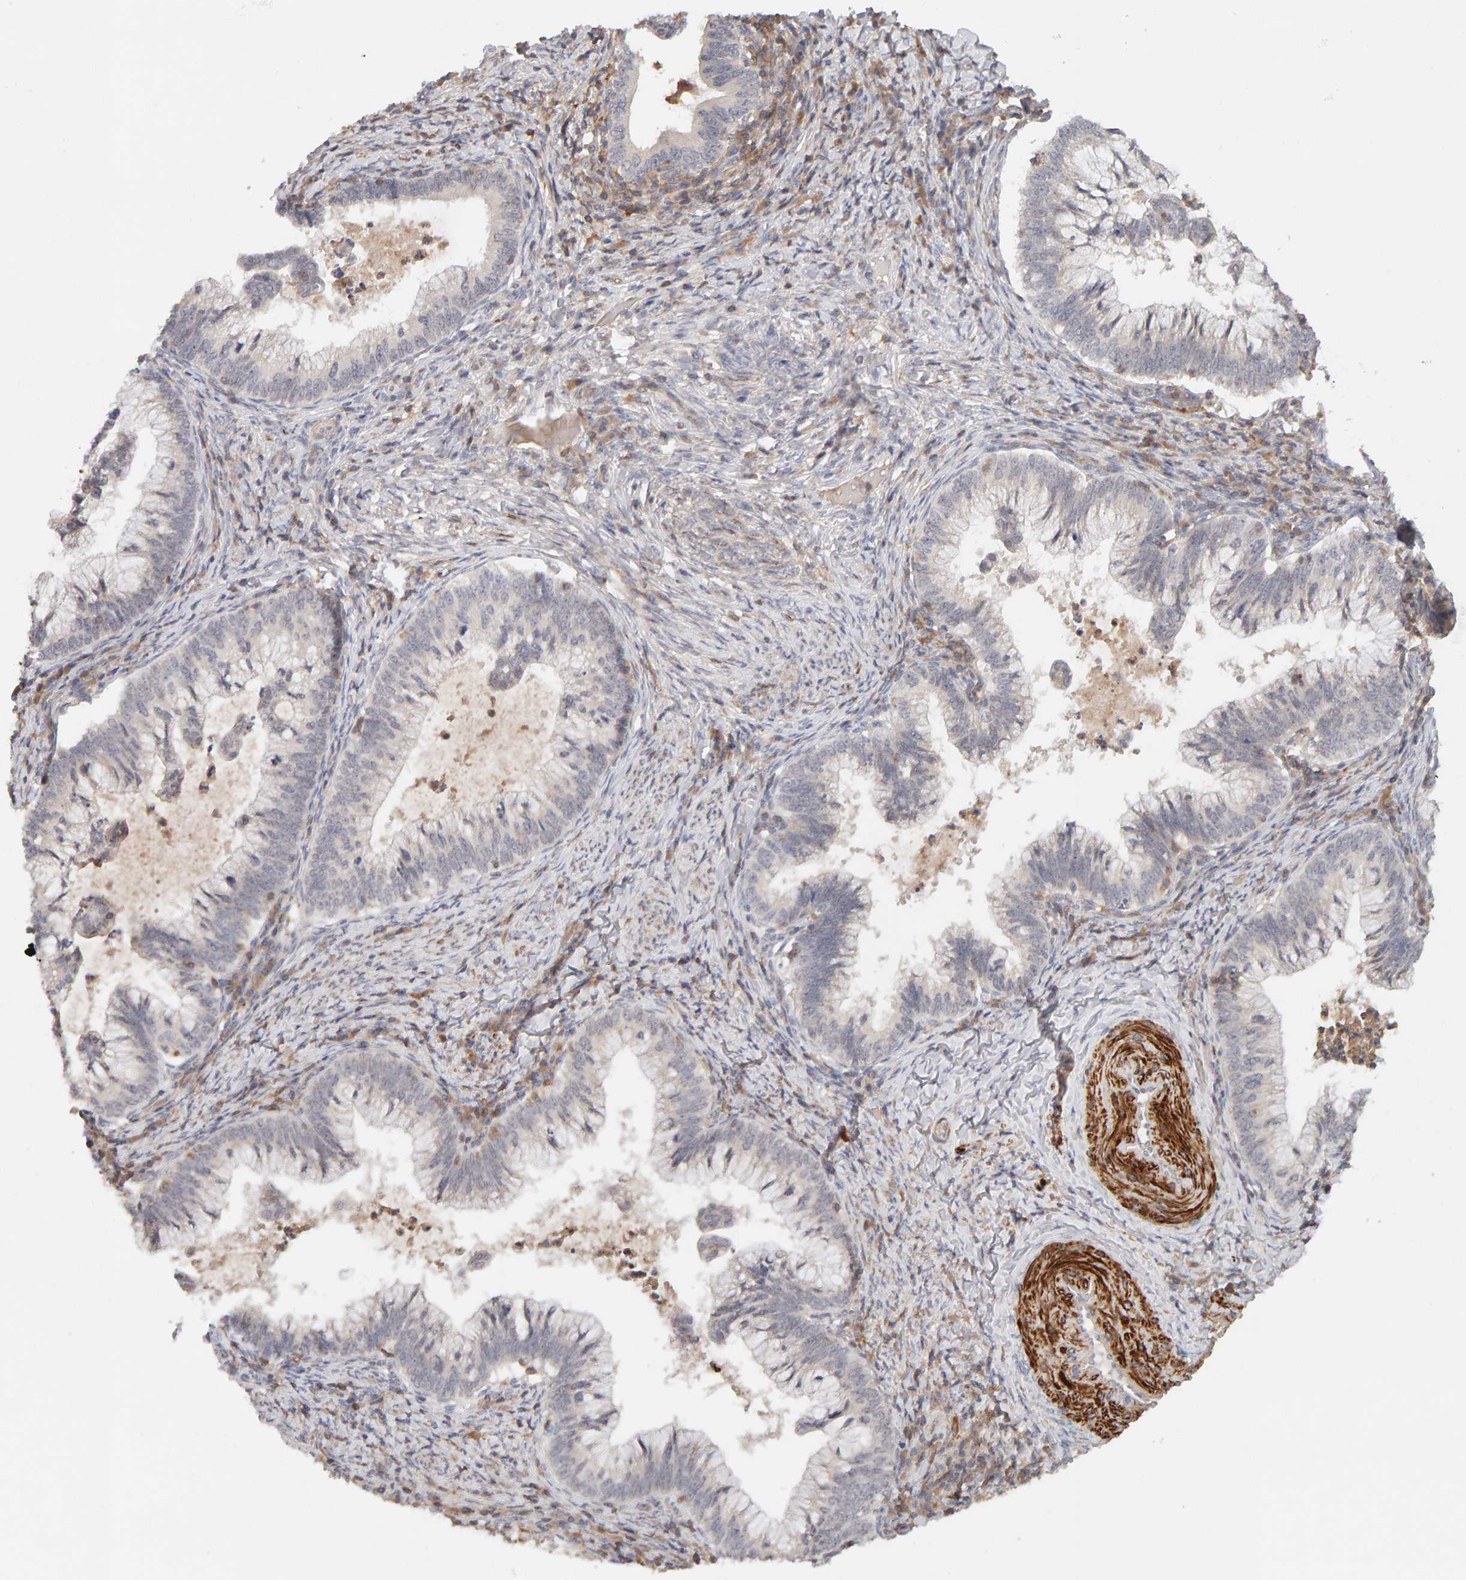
{"staining": {"intensity": "negative", "quantity": "none", "location": "none"}, "tissue": "cervical cancer", "cell_type": "Tumor cells", "image_type": "cancer", "snomed": [{"axis": "morphology", "description": "Adenocarcinoma, NOS"}, {"axis": "topography", "description": "Cervix"}], "caption": "Tumor cells are negative for brown protein staining in adenocarcinoma (cervical). (DAB (3,3'-diaminobenzidine) immunohistochemistry with hematoxylin counter stain).", "gene": "NUDCD1", "patient": {"sex": "female", "age": 36}}